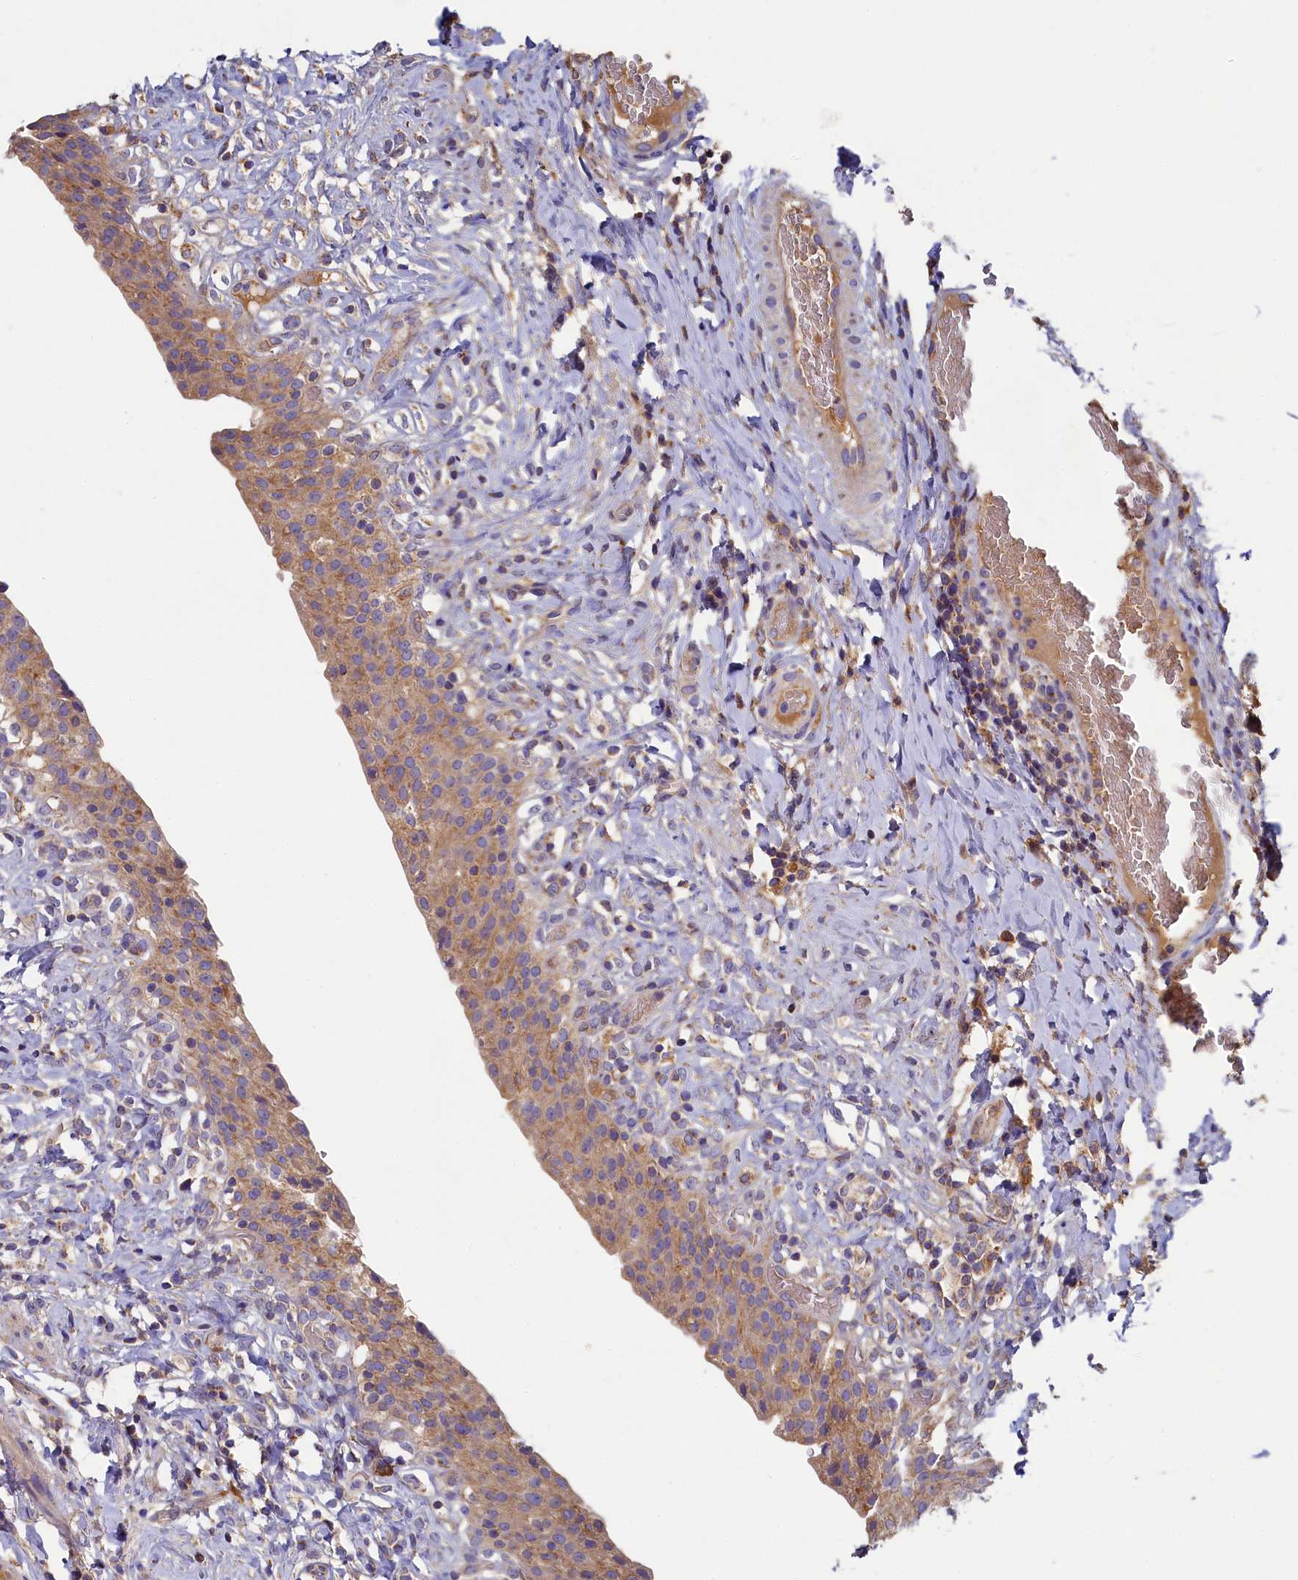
{"staining": {"intensity": "moderate", "quantity": ">75%", "location": "cytoplasmic/membranous"}, "tissue": "urinary bladder", "cell_type": "Urothelial cells", "image_type": "normal", "snomed": [{"axis": "morphology", "description": "Normal tissue, NOS"}, {"axis": "morphology", "description": "Inflammation, NOS"}, {"axis": "topography", "description": "Urinary bladder"}], "caption": "The micrograph exhibits a brown stain indicating the presence of a protein in the cytoplasmic/membranous of urothelial cells in urinary bladder.", "gene": "SEC31B", "patient": {"sex": "male", "age": 64}}